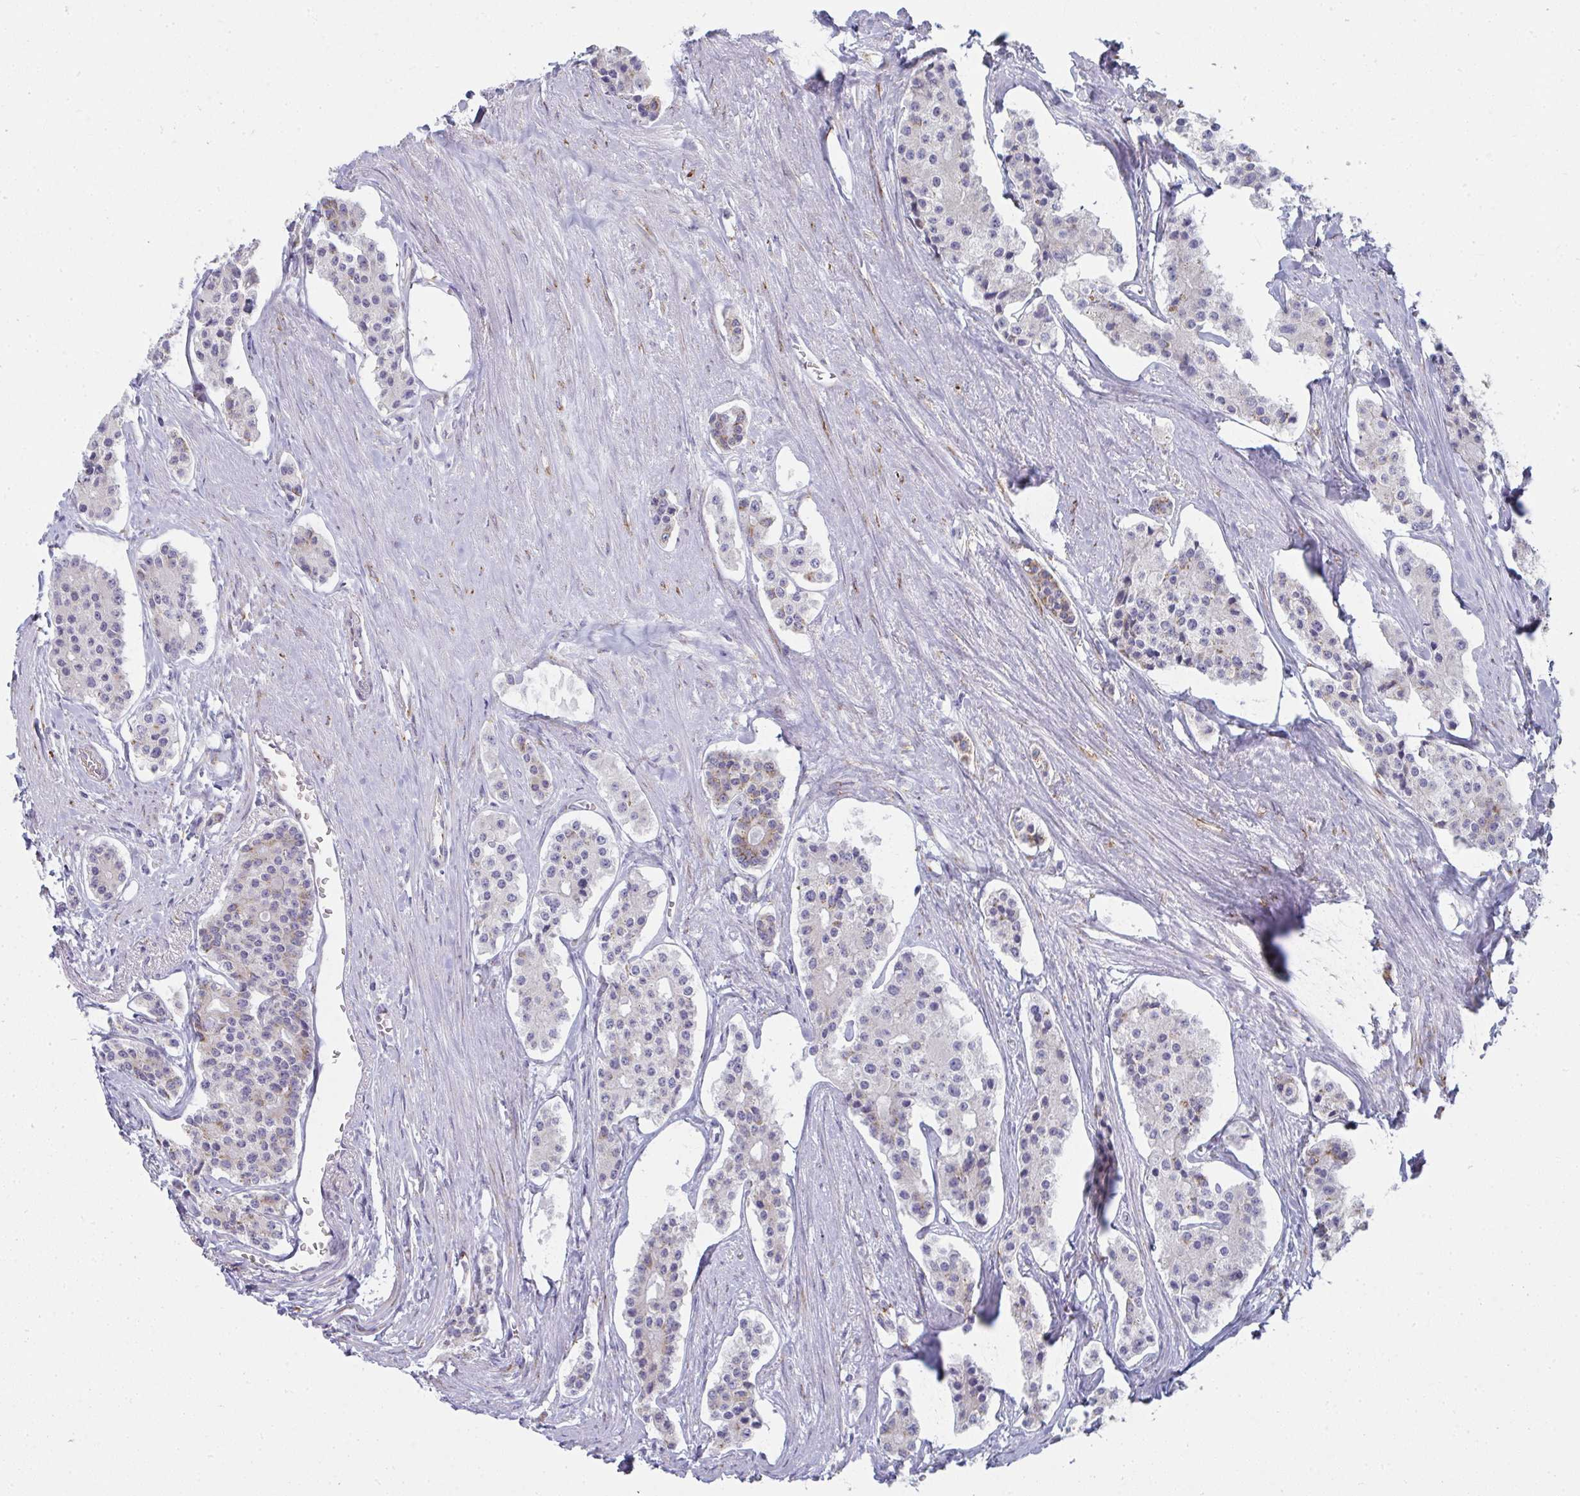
{"staining": {"intensity": "moderate", "quantity": "<25%", "location": "cytoplasmic/membranous"}, "tissue": "carcinoid", "cell_type": "Tumor cells", "image_type": "cancer", "snomed": [{"axis": "morphology", "description": "Carcinoid, malignant, NOS"}, {"axis": "topography", "description": "Small intestine"}], "caption": "Human carcinoid (malignant) stained for a protein (brown) displays moderate cytoplasmic/membranous positive expression in about <25% of tumor cells.", "gene": "SHROOM1", "patient": {"sex": "female", "age": 65}}